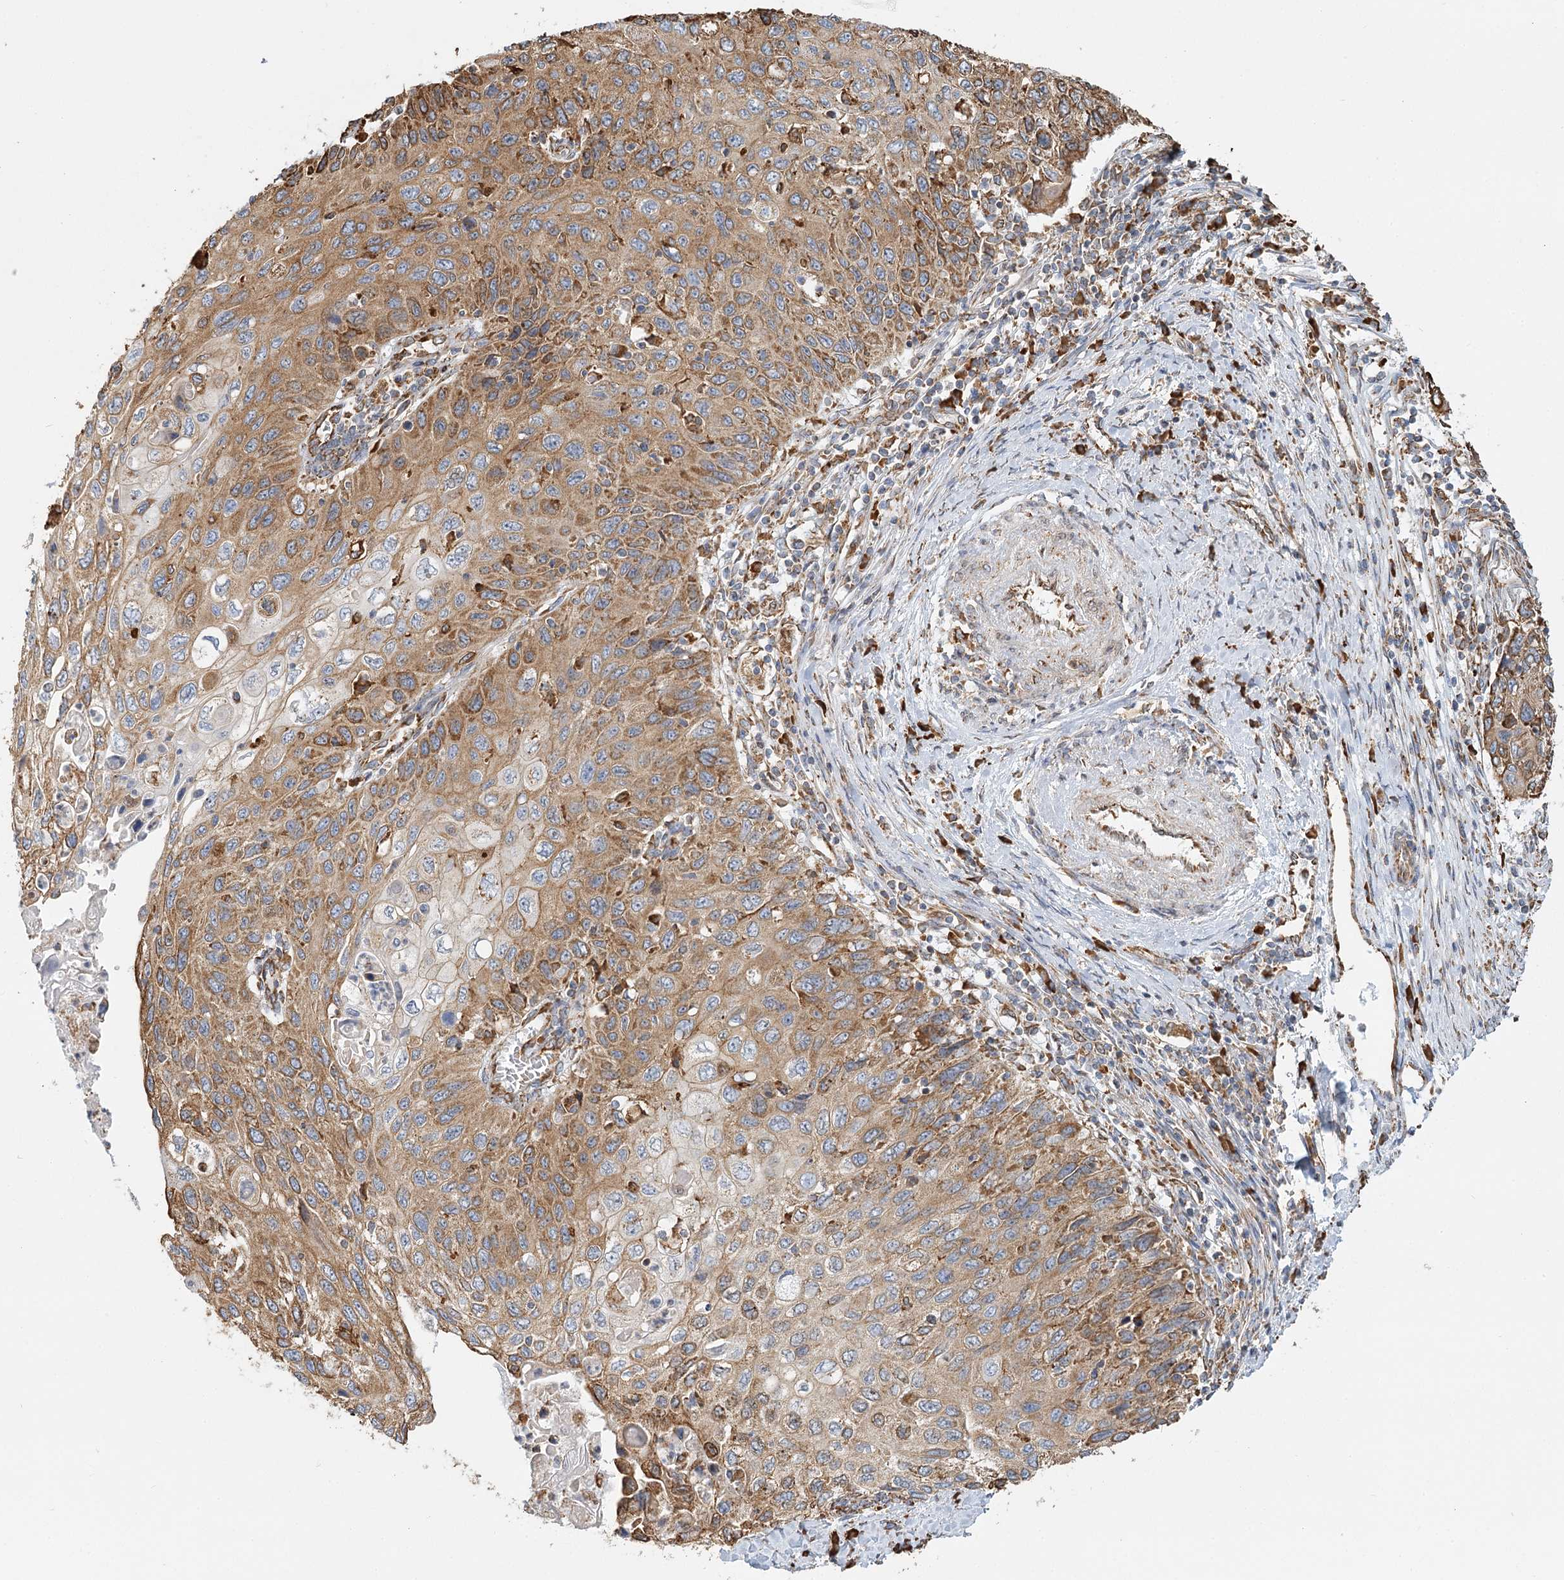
{"staining": {"intensity": "moderate", "quantity": ">75%", "location": "cytoplasmic/membranous"}, "tissue": "cervical cancer", "cell_type": "Tumor cells", "image_type": "cancer", "snomed": [{"axis": "morphology", "description": "Squamous cell carcinoma, NOS"}, {"axis": "topography", "description": "Cervix"}], "caption": "IHC staining of squamous cell carcinoma (cervical), which displays medium levels of moderate cytoplasmic/membranous staining in approximately >75% of tumor cells indicating moderate cytoplasmic/membranous protein expression. The staining was performed using DAB (3,3'-diaminobenzidine) (brown) for protein detection and nuclei were counterstained in hematoxylin (blue).", "gene": "TAS1R1", "patient": {"sex": "female", "age": 70}}